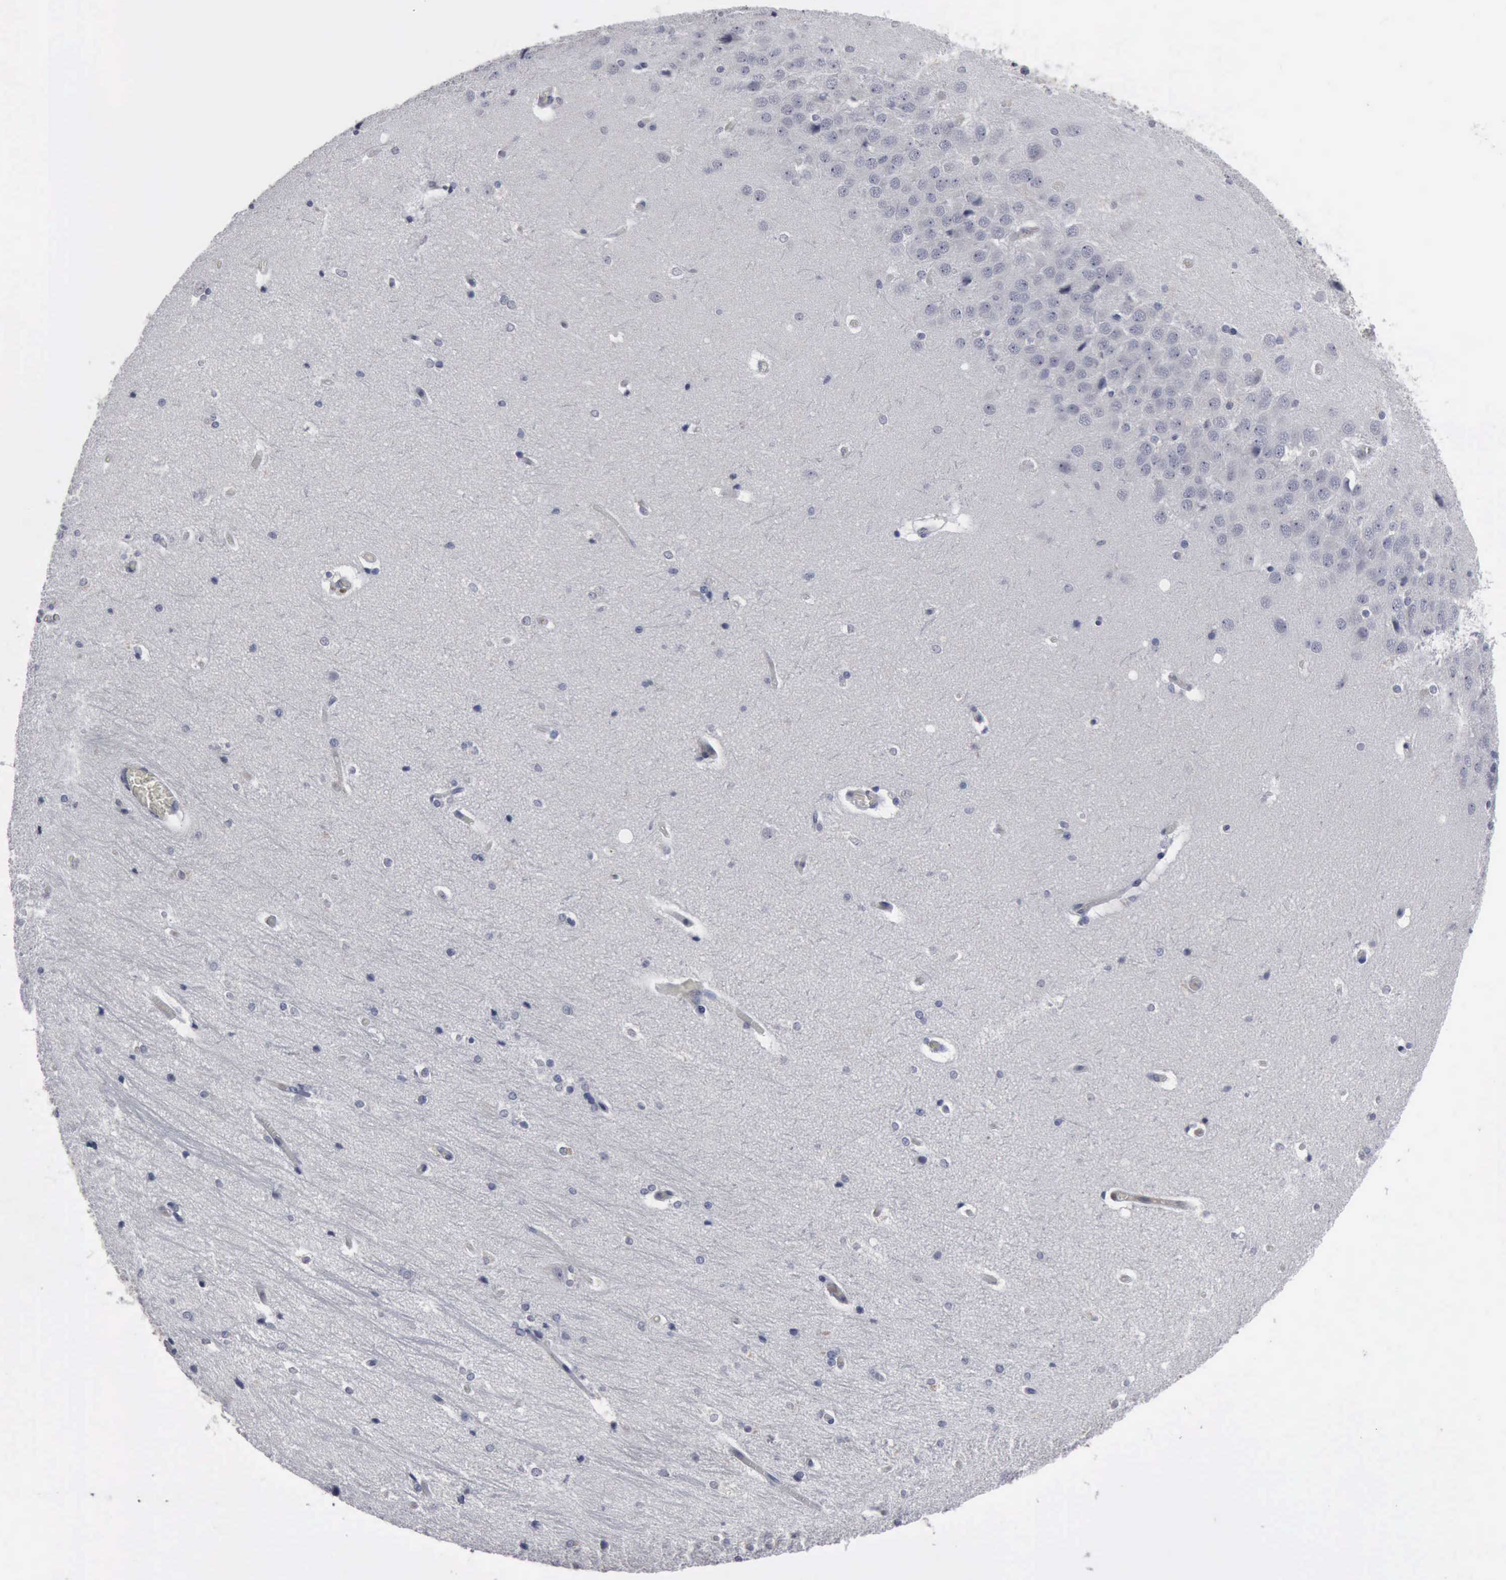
{"staining": {"intensity": "negative", "quantity": "none", "location": "none"}, "tissue": "hippocampus", "cell_type": "Glial cells", "image_type": "normal", "snomed": [{"axis": "morphology", "description": "Normal tissue, NOS"}, {"axis": "topography", "description": "Hippocampus"}], "caption": "This is an IHC histopathology image of unremarkable hippocampus. There is no staining in glial cells.", "gene": "MYO18B", "patient": {"sex": "female", "age": 19}}